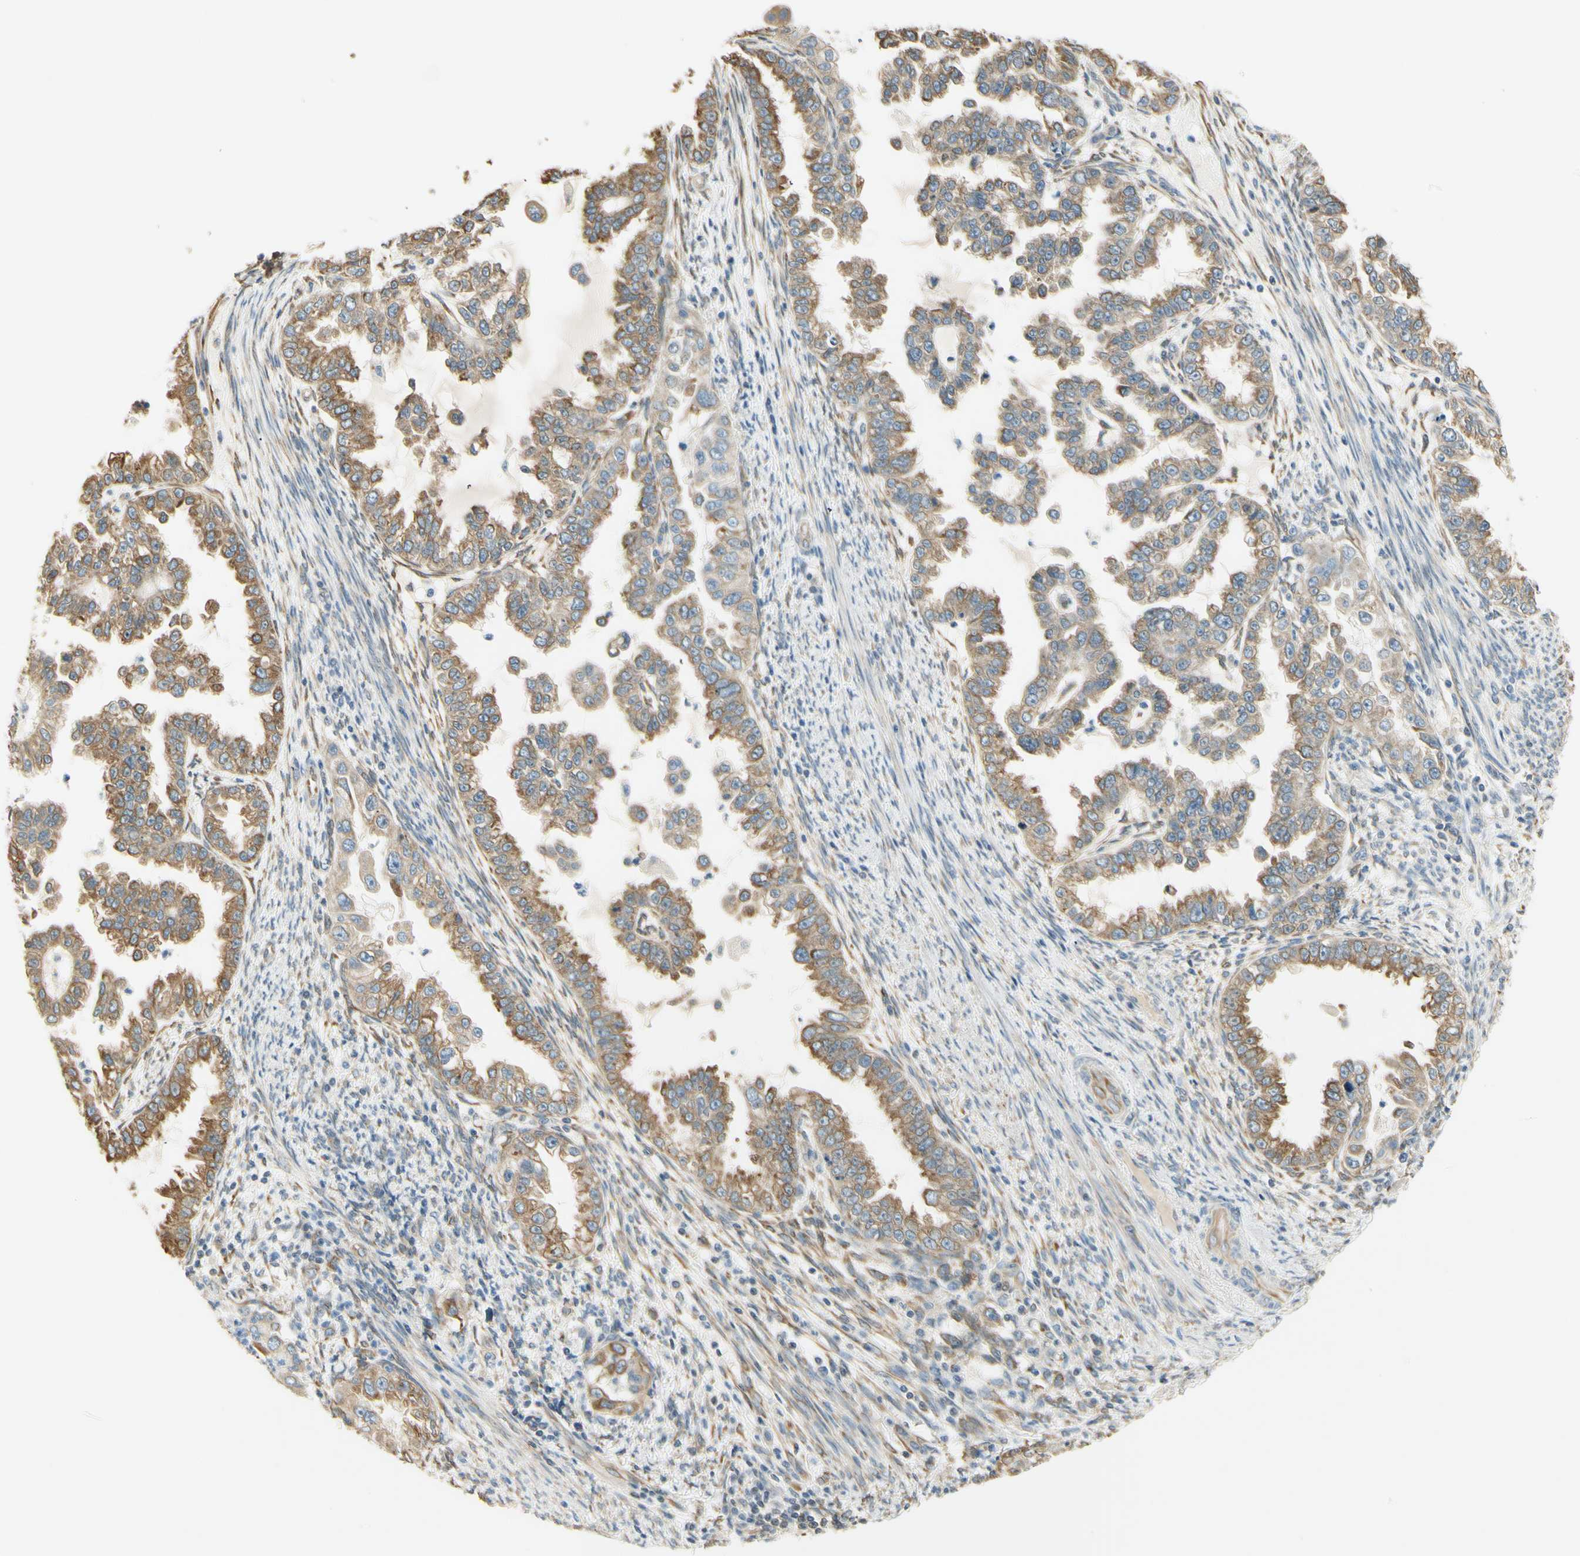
{"staining": {"intensity": "moderate", "quantity": "25%-75%", "location": "cytoplasmic/membranous"}, "tissue": "endometrial cancer", "cell_type": "Tumor cells", "image_type": "cancer", "snomed": [{"axis": "morphology", "description": "Adenocarcinoma, NOS"}, {"axis": "topography", "description": "Endometrium"}], "caption": "Immunohistochemical staining of human endometrial cancer (adenocarcinoma) reveals moderate cytoplasmic/membranous protein expression in approximately 25%-75% of tumor cells. (brown staining indicates protein expression, while blue staining denotes nuclei).", "gene": "IGDCC4", "patient": {"sex": "female", "age": 85}}